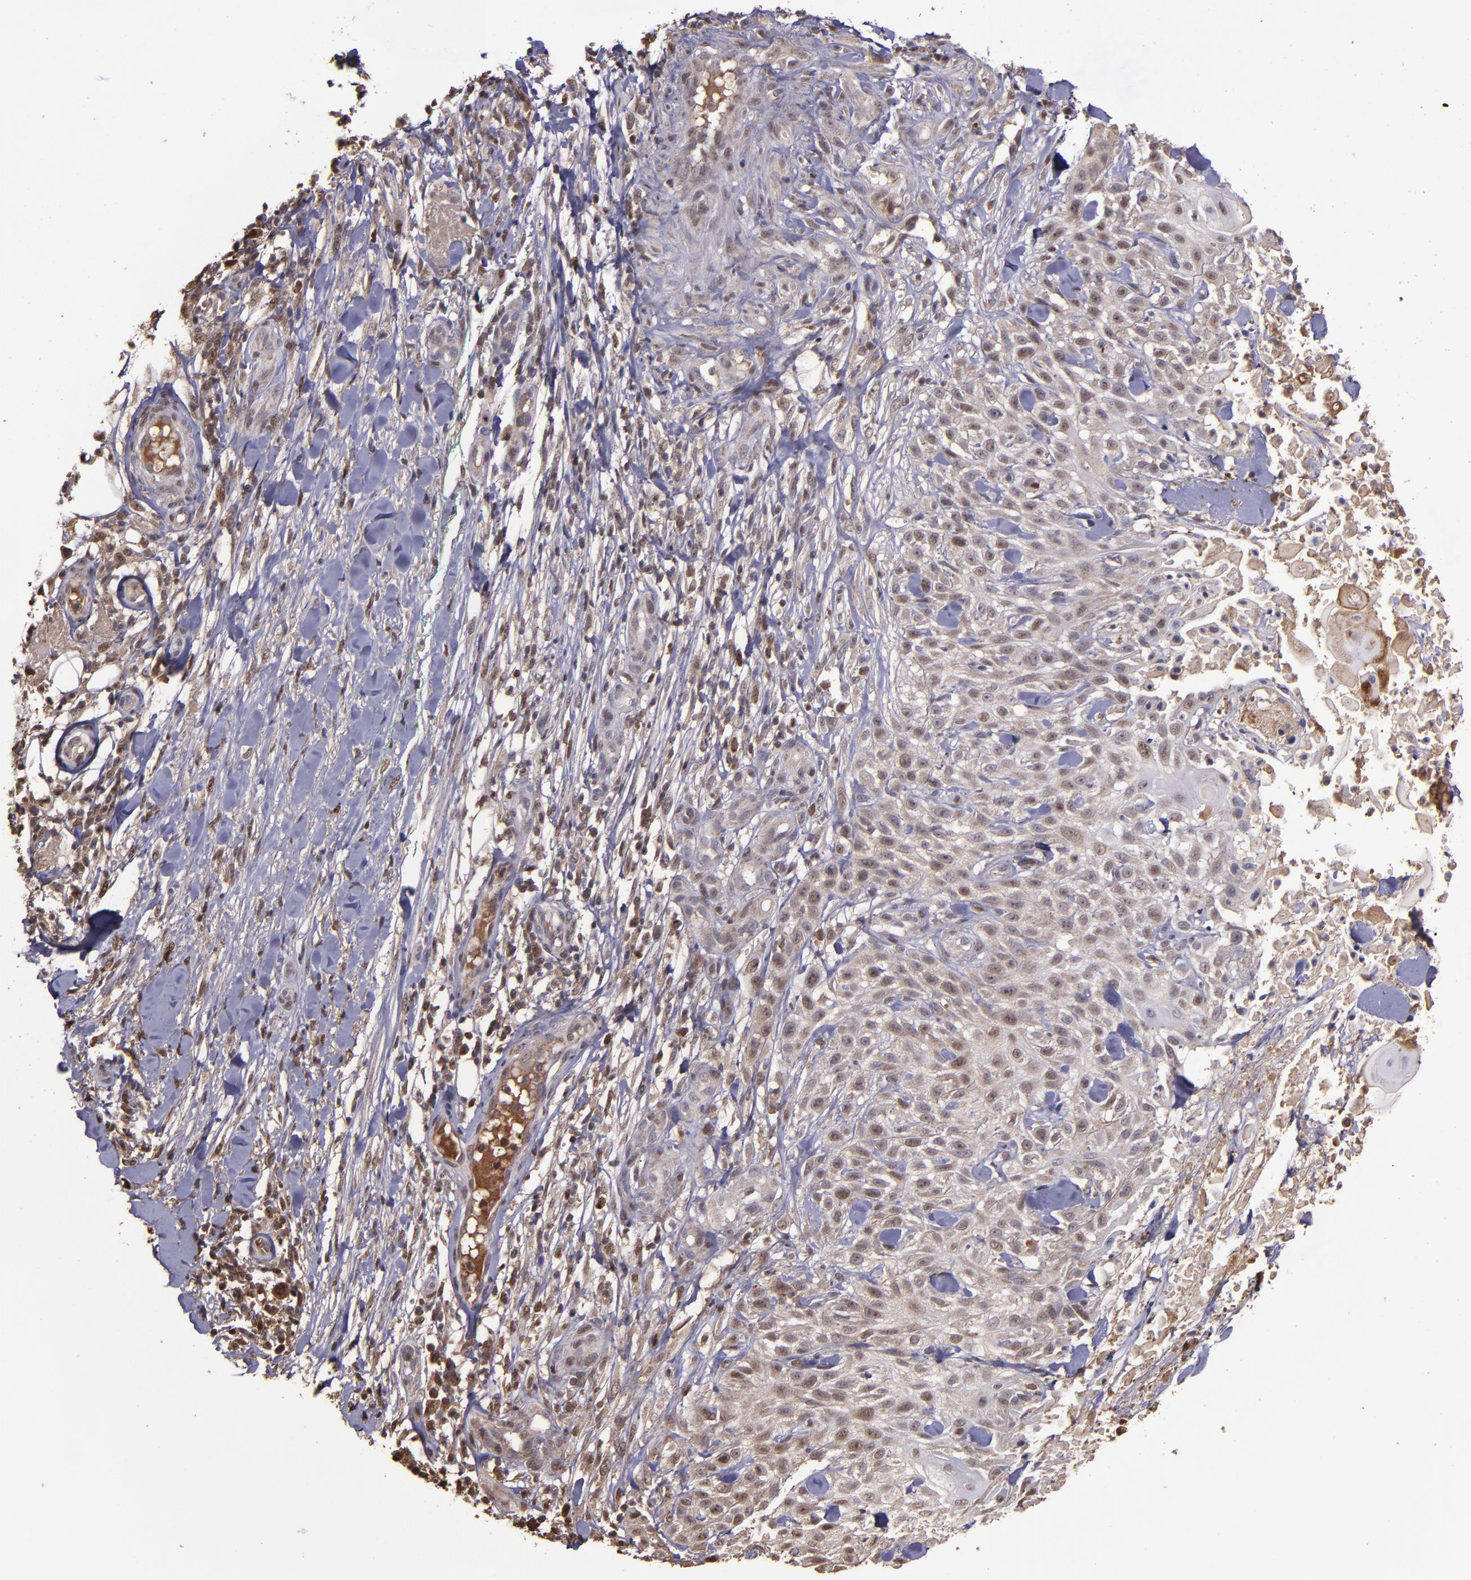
{"staining": {"intensity": "weak", "quantity": "25%-75%", "location": "cytoplasmic/membranous,nuclear"}, "tissue": "skin cancer", "cell_type": "Tumor cells", "image_type": "cancer", "snomed": [{"axis": "morphology", "description": "Squamous cell carcinoma, NOS"}, {"axis": "topography", "description": "Skin"}], "caption": "Immunohistochemistry micrograph of neoplastic tissue: human skin cancer (squamous cell carcinoma) stained using immunohistochemistry (IHC) displays low levels of weak protein expression localized specifically in the cytoplasmic/membranous and nuclear of tumor cells, appearing as a cytoplasmic/membranous and nuclear brown color.", "gene": "SERPINF2", "patient": {"sex": "female", "age": 42}}